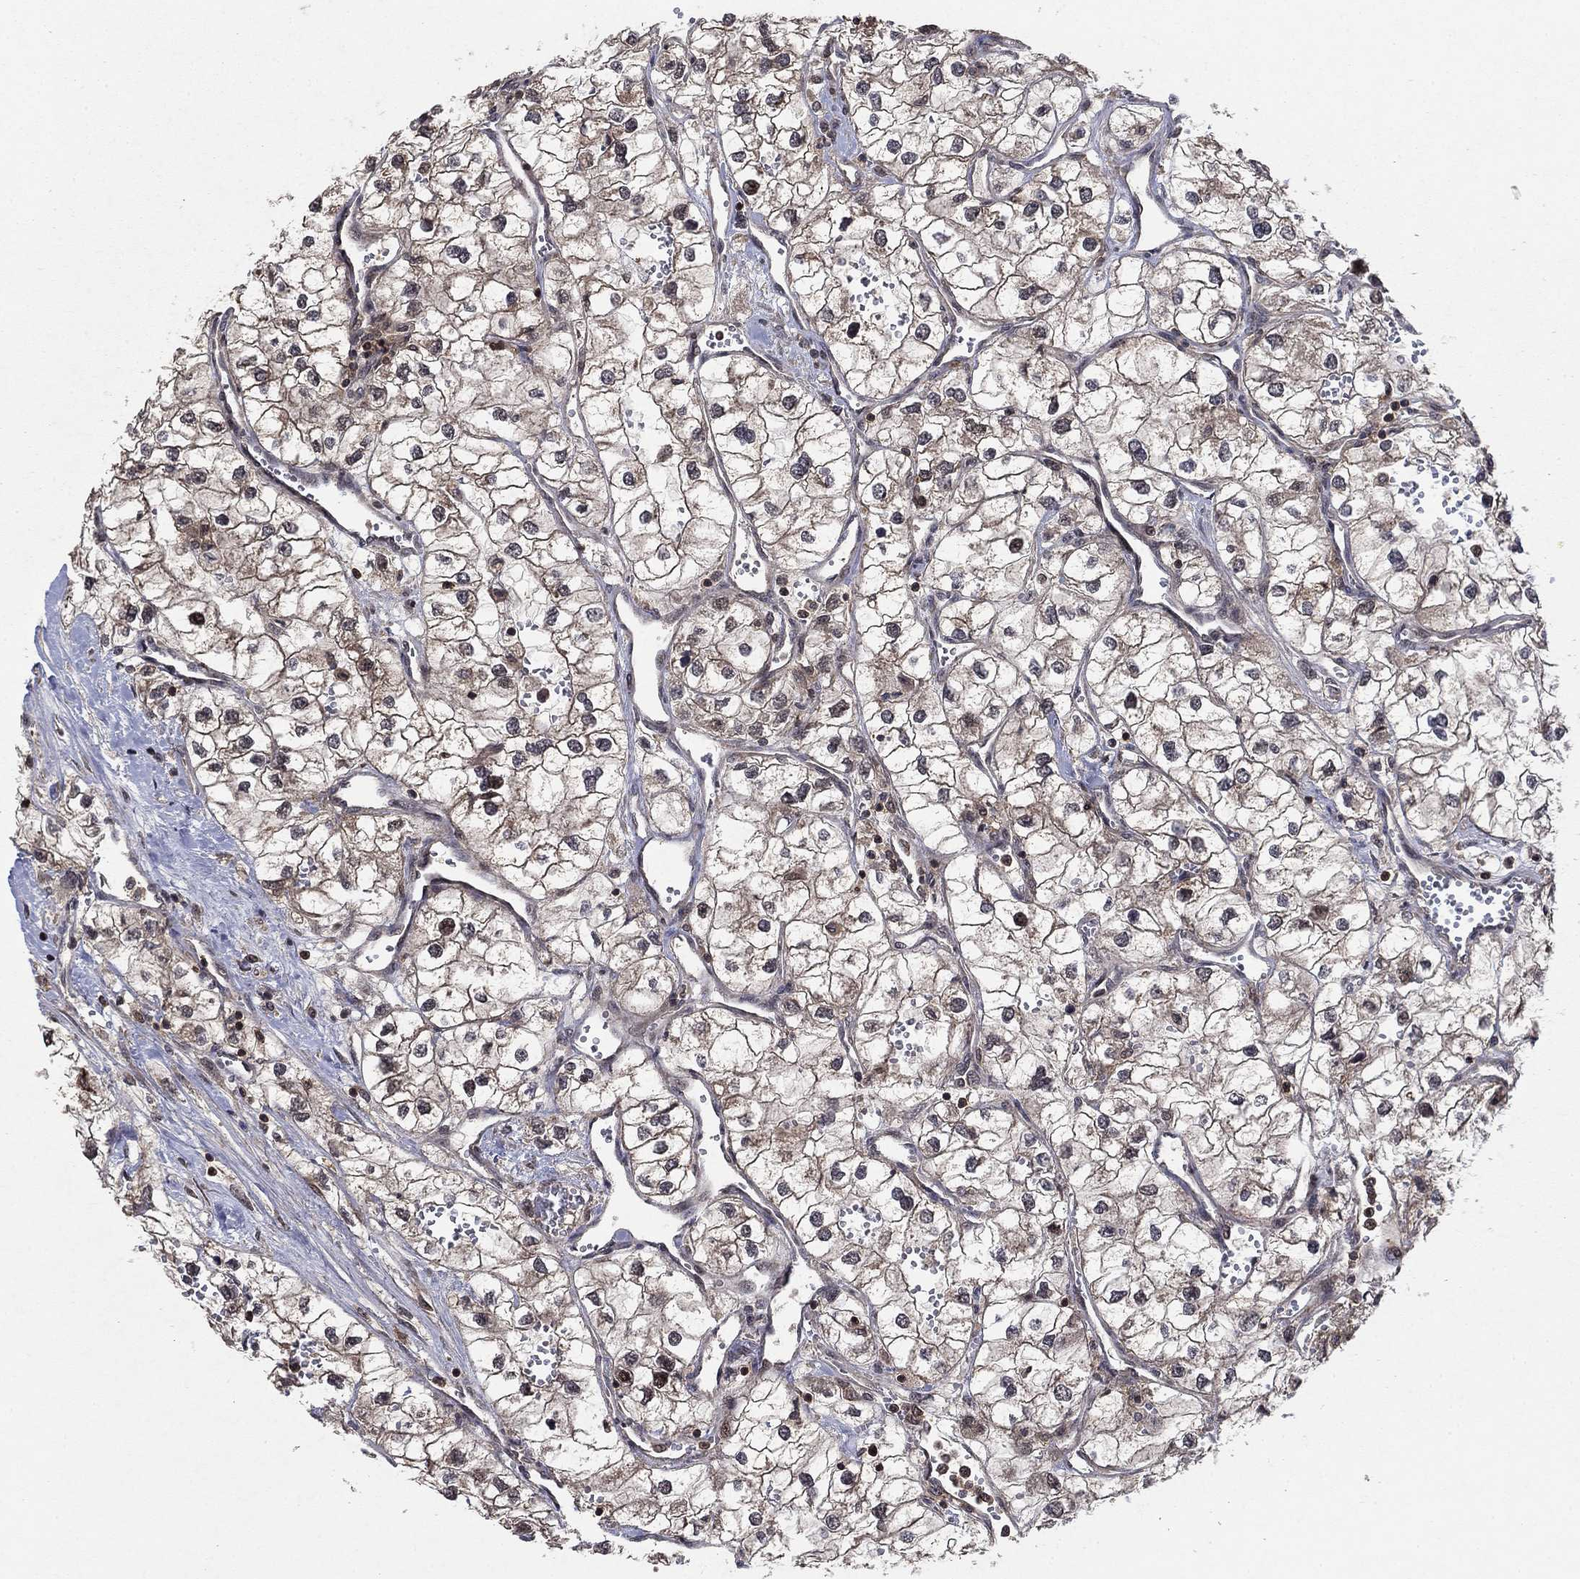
{"staining": {"intensity": "moderate", "quantity": "25%-75%", "location": "cytoplasmic/membranous,nuclear"}, "tissue": "renal cancer", "cell_type": "Tumor cells", "image_type": "cancer", "snomed": [{"axis": "morphology", "description": "Adenocarcinoma, NOS"}, {"axis": "topography", "description": "Kidney"}], "caption": "Immunohistochemistry image of adenocarcinoma (renal) stained for a protein (brown), which displays medium levels of moderate cytoplasmic/membranous and nuclear staining in about 25%-75% of tumor cells.", "gene": "CCDC66", "patient": {"sex": "male", "age": 59}}